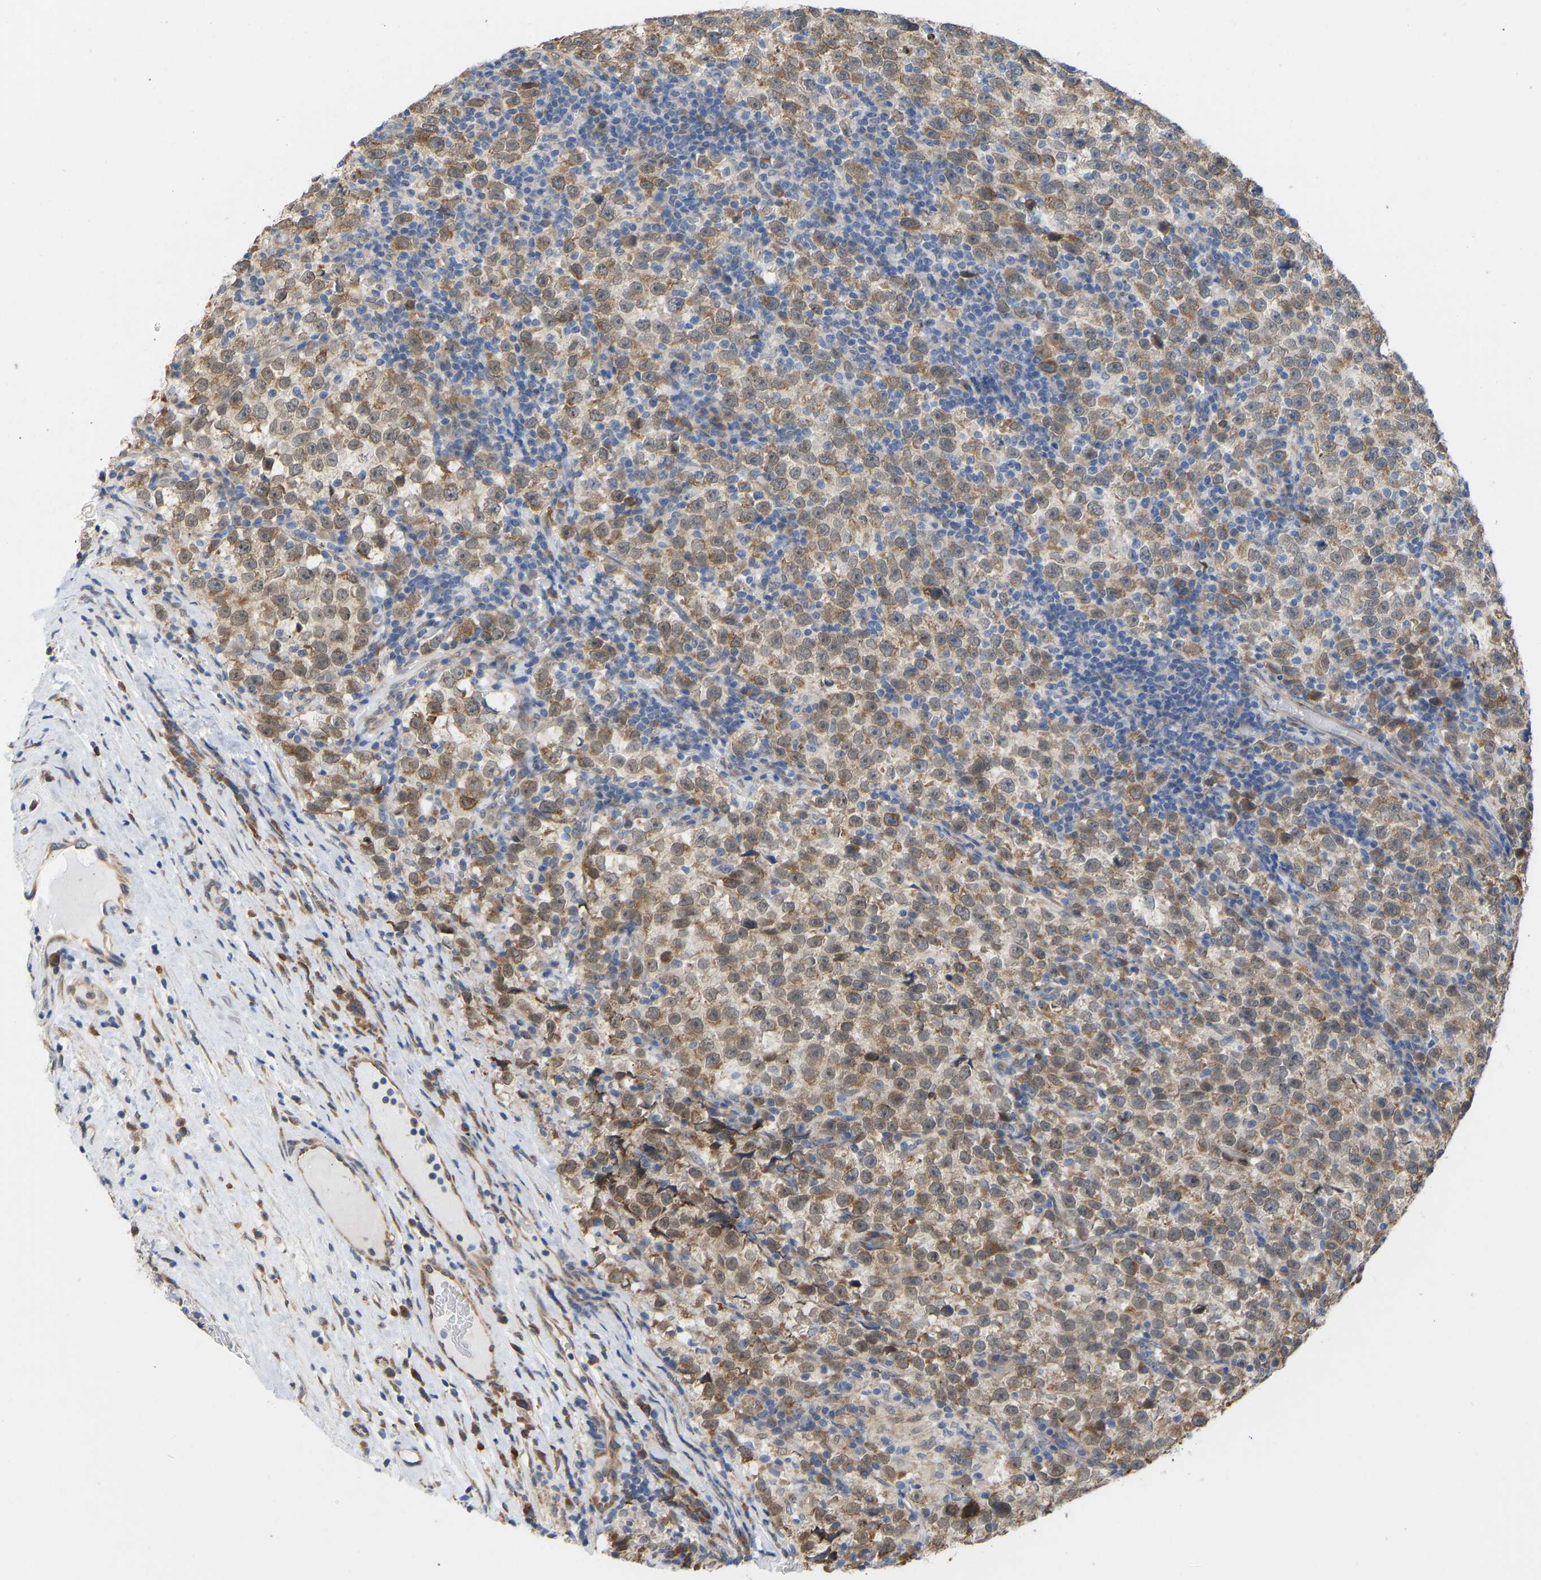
{"staining": {"intensity": "moderate", "quantity": ">75%", "location": "cytoplasmic/membranous"}, "tissue": "testis cancer", "cell_type": "Tumor cells", "image_type": "cancer", "snomed": [{"axis": "morphology", "description": "Normal tissue, NOS"}, {"axis": "morphology", "description": "Seminoma, NOS"}, {"axis": "topography", "description": "Testis"}], "caption": "Immunohistochemical staining of human testis cancer exhibits medium levels of moderate cytoplasmic/membranous protein staining in approximately >75% of tumor cells. (DAB (3,3'-diaminobenzidine) IHC, brown staining for protein, blue staining for nuclei).", "gene": "BEND3", "patient": {"sex": "male", "age": 43}}